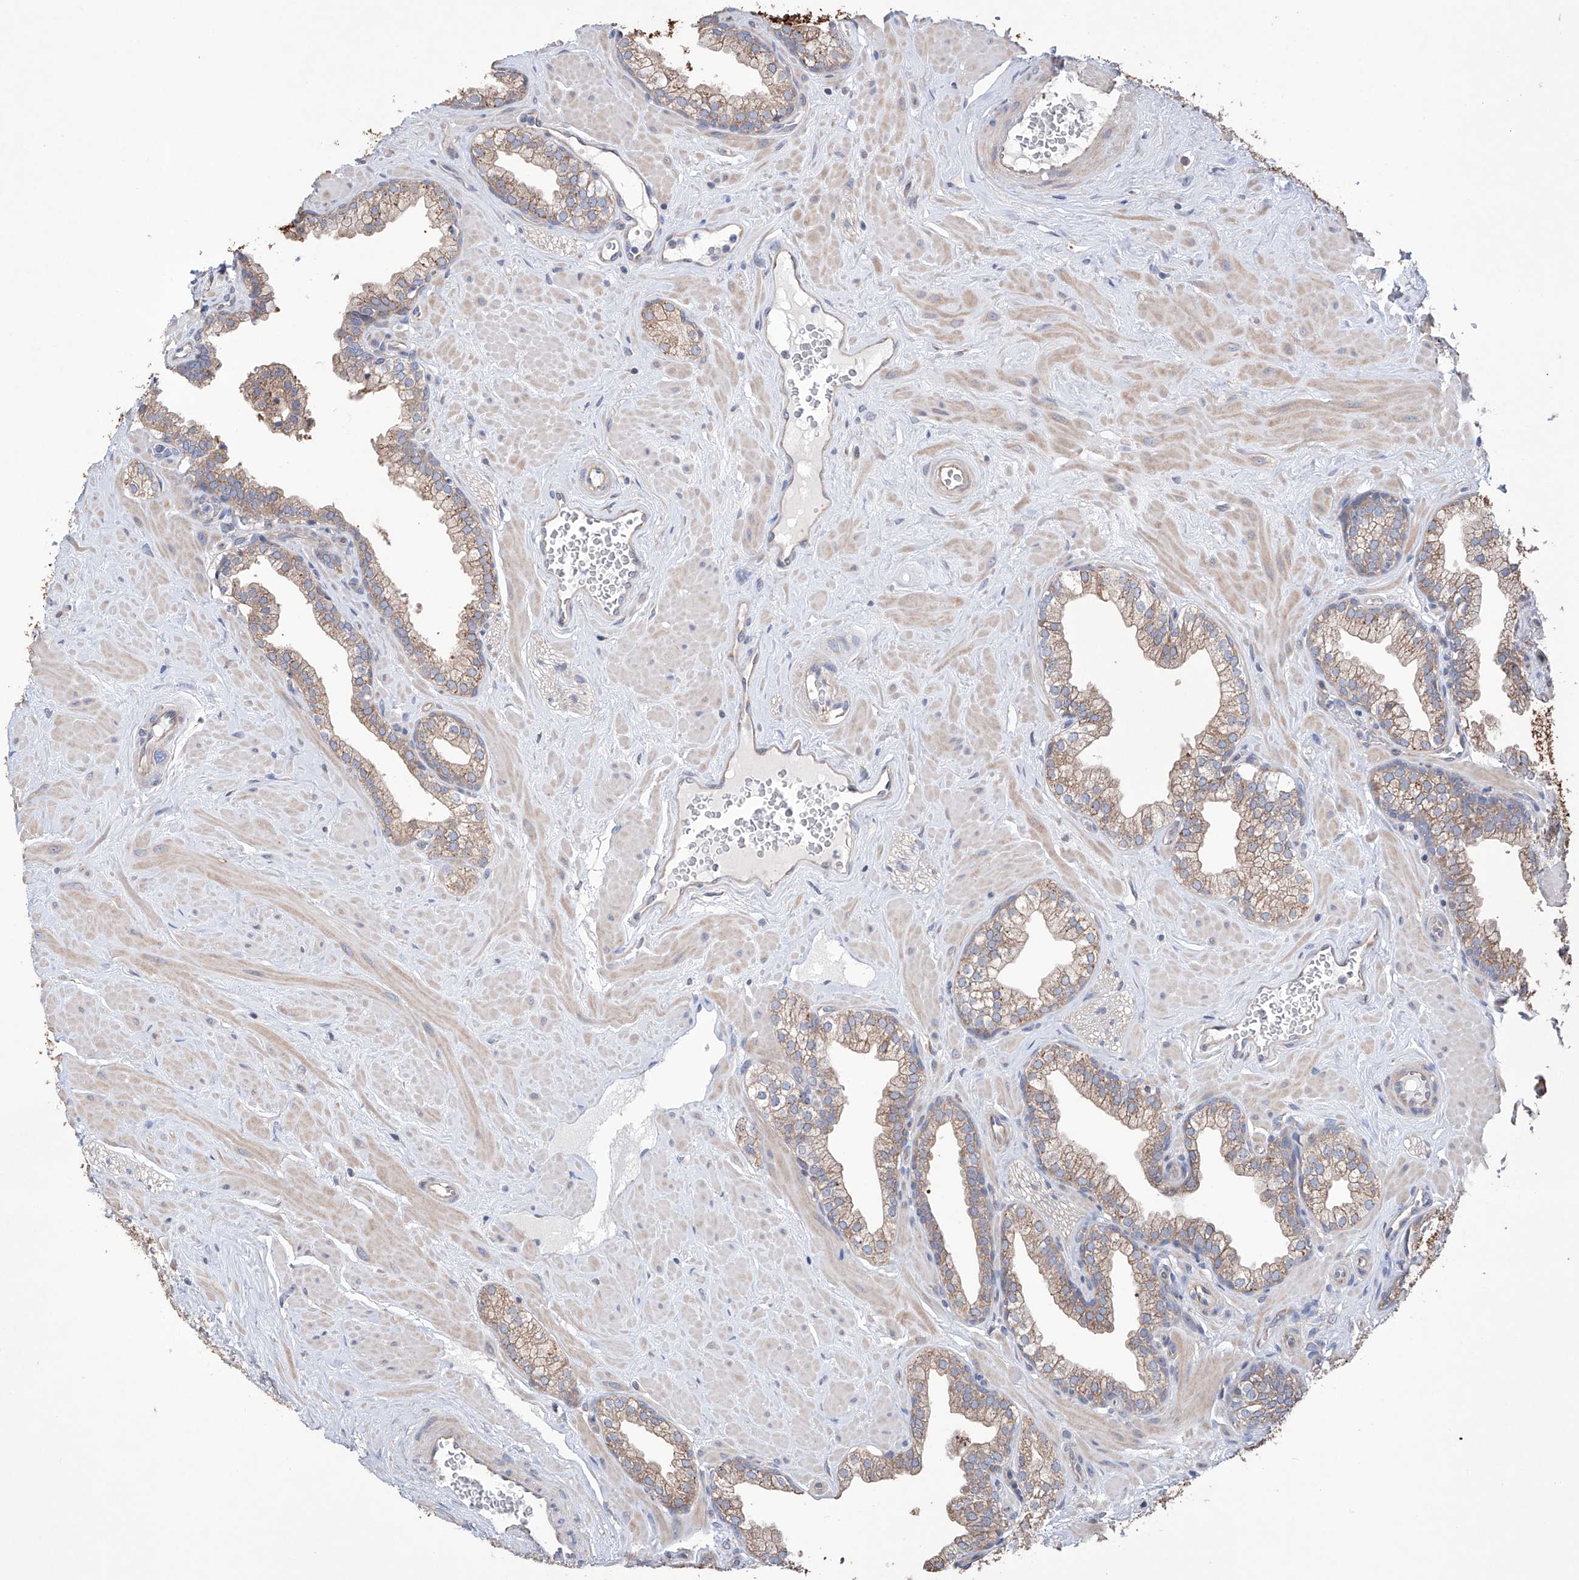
{"staining": {"intensity": "moderate", "quantity": "25%-75%", "location": "cytoplasmic/membranous"}, "tissue": "prostate", "cell_type": "Glandular cells", "image_type": "normal", "snomed": [{"axis": "morphology", "description": "Normal tissue, NOS"}, {"axis": "morphology", "description": "Urothelial carcinoma, Low grade"}, {"axis": "topography", "description": "Urinary bladder"}, {"axis": "topography", "description": "Prostate"}], "caption": "The image demonstrates a brown stain indicating the presence of a protein in the cytoplasmic/membranous of glandular cells in prostate.", "gene": "AFG1L", "patient": {"sex": "male", "age": 60}}